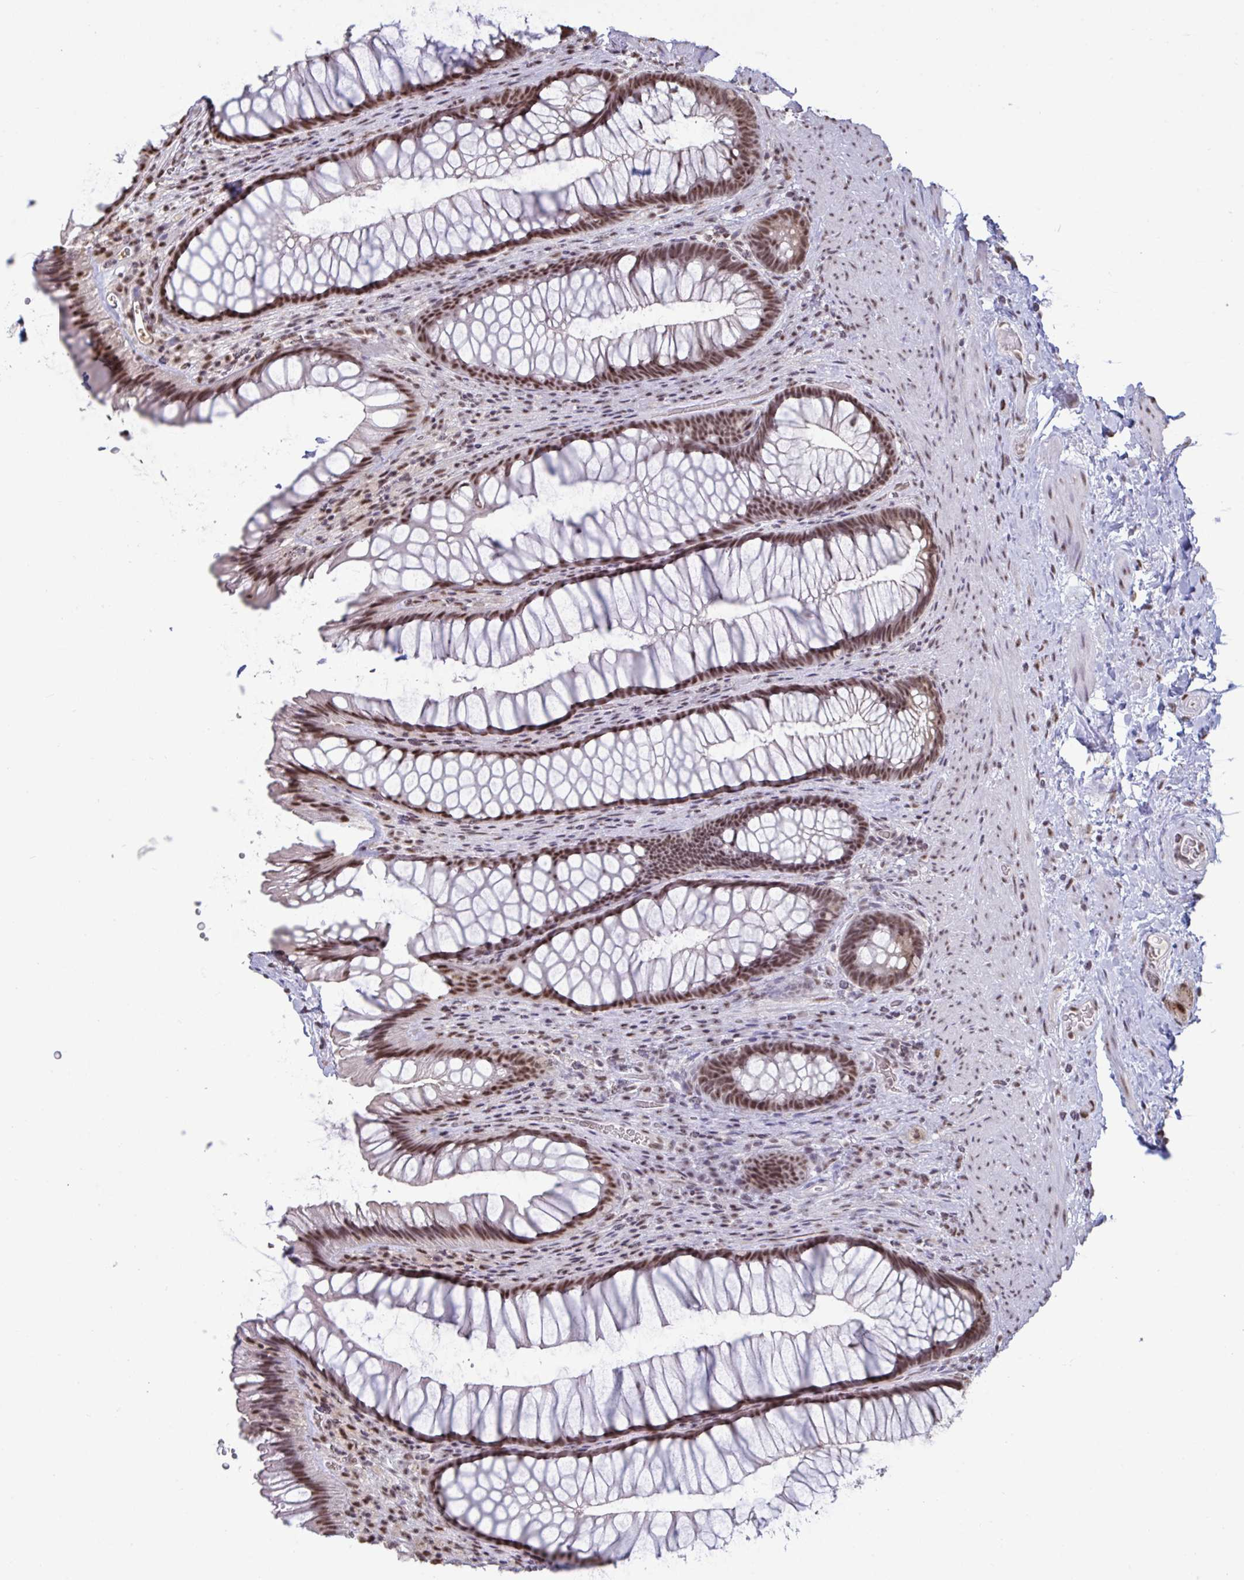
{"staining": {"intensity": "moderate", "quantity": ">75%", "location": "nuclear"}, "tissue": "rectum", "cell_type": "Glandular cells", "image_type": "normal", "snomed": [{"axis": "morphology", "description": "Normal tissue, NOS"}, {"axis": "topography", "description": "Rectum"}], "caption": "The immunohistochemical stain highlights moderate nuclear staining in glandular cells of normal rectum. The staining is performed using DAB (3,3'-diaminobenzidine) brown chromogen to label protein expression. The nuclei are counter-stained blue using hematoxylin.", "gene": "PUF60", "patient": {"sex": "male", "age": 53}}